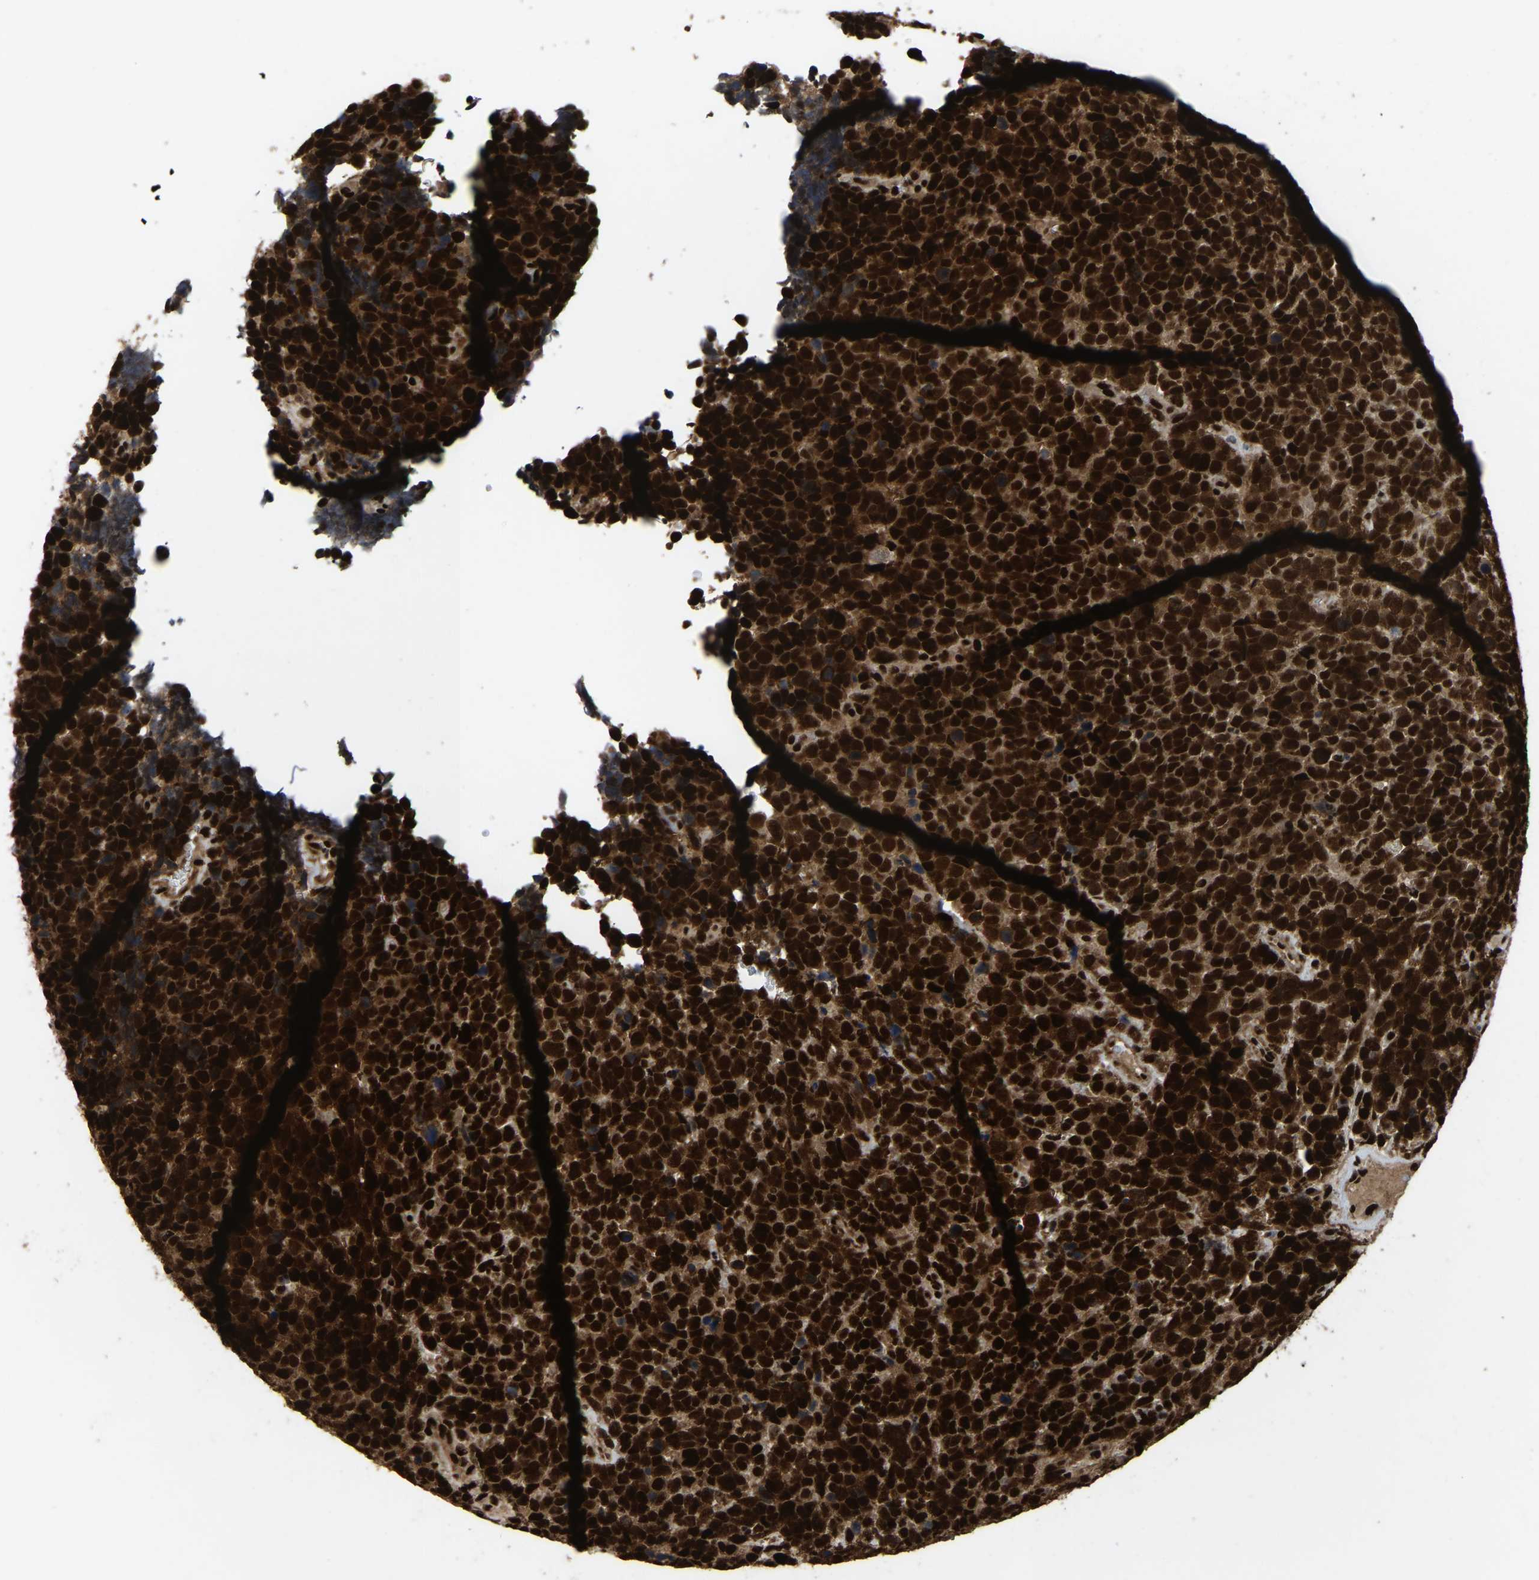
{"staining": {"intensity": "strong", "quantity": ">75%", "location": "nuclear"}, "tissue": "urothelial cancer", "cell_type": "Tumor cells", "image_type": "cancer", "snomed": [{"axis": "morphology", "description": "Urothelial carcinoma, High grade"}, {"axis": "topography", "description": "Urinary bladder"}], "caption": "Urothelial cancer tissue demonstrates strong nuclear expression in about >75% of tumor cells", "gene": "TBL1XR1", "patient": {"sex": "female", "age": 82}}